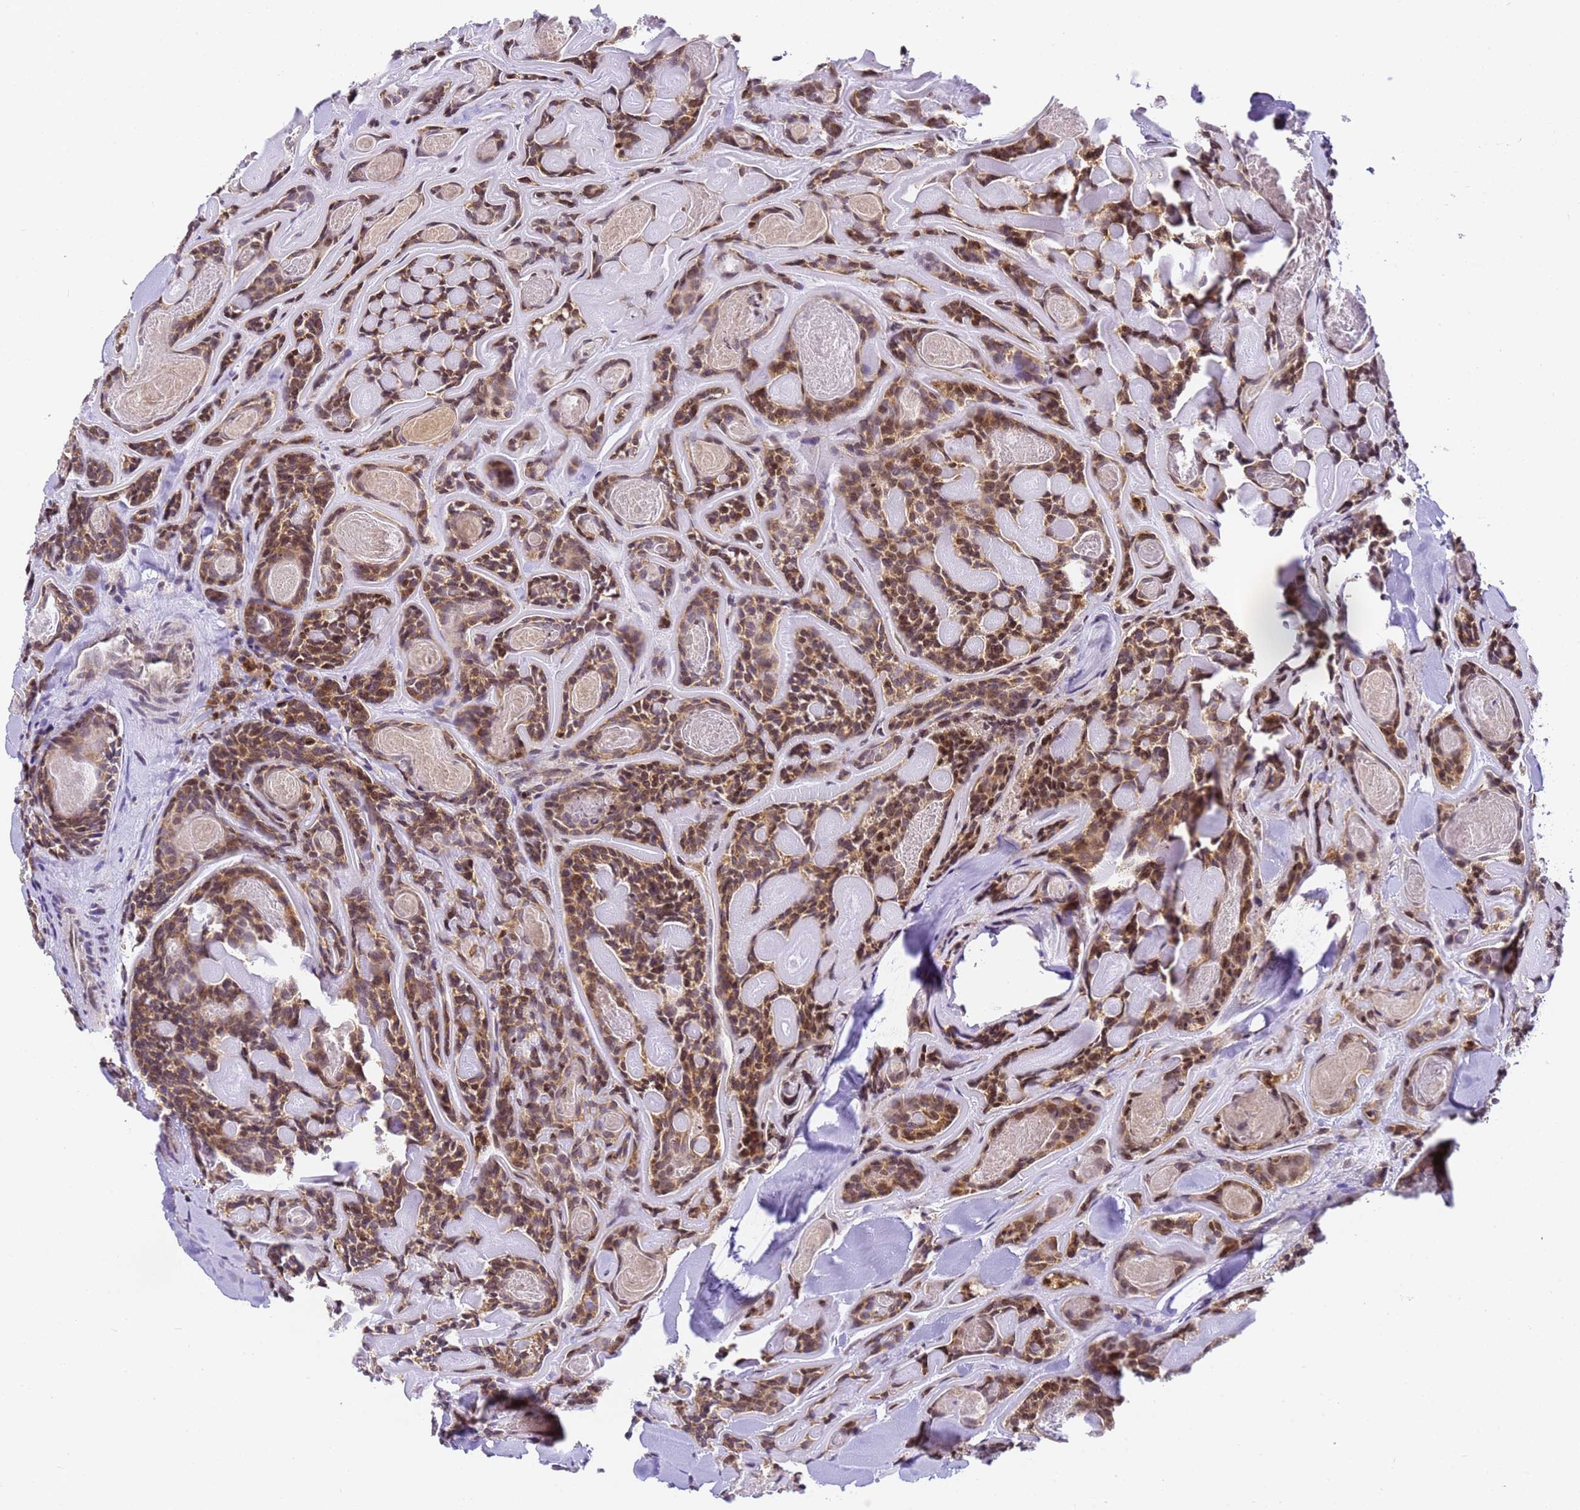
{"staining": {"intensity": "moderate", "quantity": ">75%", "location": "cytoplasmic/membranous,nuclear"}, "tissue": "head and neck cancer", "cell_type": "Tumor cells", "image_type": "cancer", "snomed": [{"axis": "morphology", "description": "Adenocarcinoma, NOS"}, {"axis": "topography", "description": "Salivary gland"}, {"axis": "topography", "description": "Head-Neck"}], "caption": "High-magnification brightfield microscopy of adenocarcinoma (head and neck) stained with DAB (brown) and counterstained with hematoxylin (blue). tumor cells exhibit moderate cytoplasmic/membranous and nuclear expression is appreciated in about>75% of cells. (IHC, brightfield microscopy, high magnification).", "gene": "RPL13A", "patient": {"sex": "female", "age": 63}}